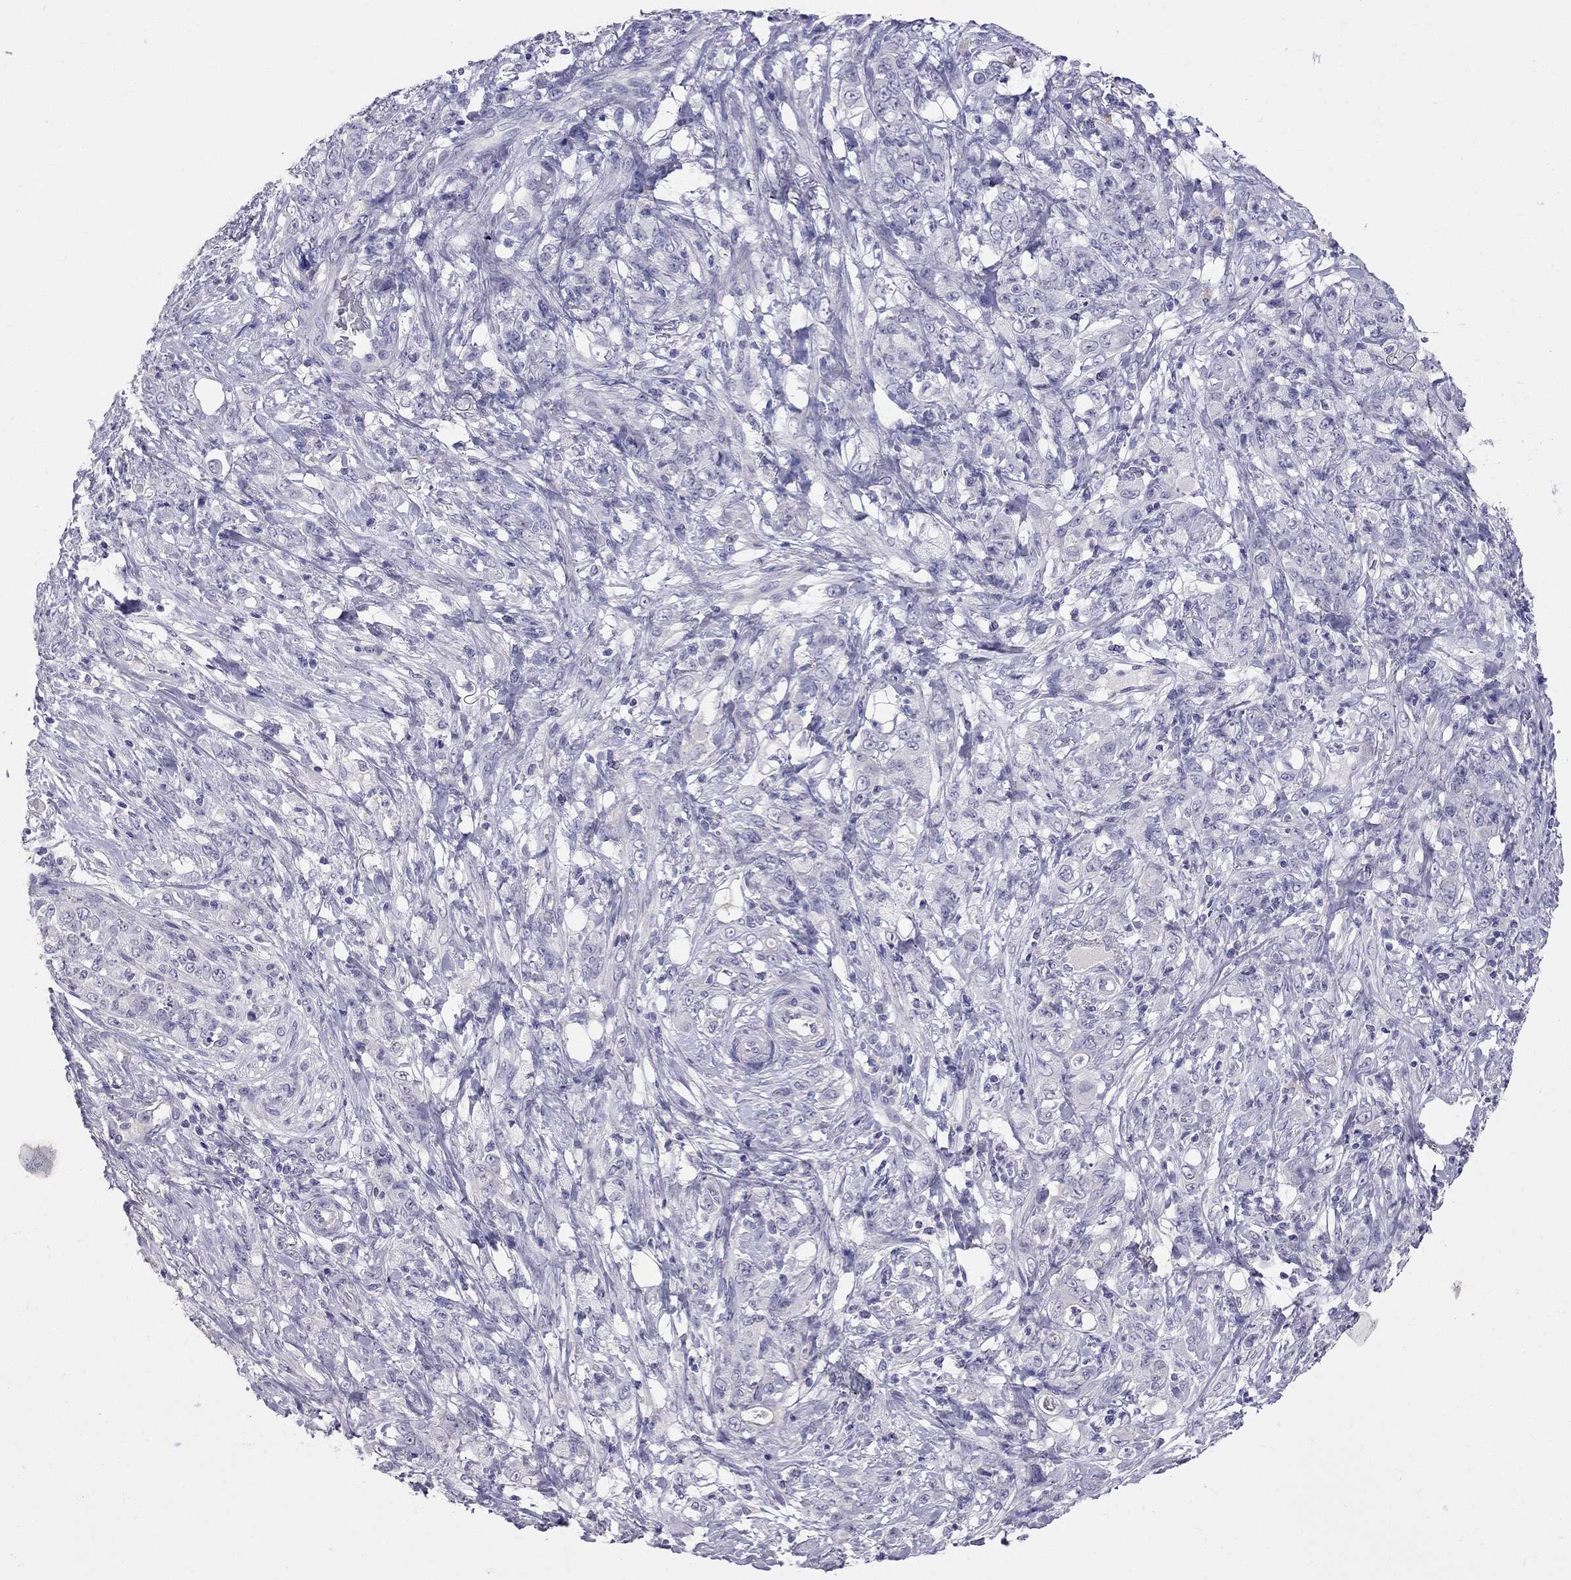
{"staining": {"intensity": "negative", "quantity": "none", "location": "none"}, "tissue": "stomach cancer", "cell_type": "Tumor cells", "image_type": "cancer", "snomed": [{"axis": "morphology", "description": "Adenocarcinoma, NOS"}, {"axis": "topography", "description": "Stomach"}], "caption": "IHC photomicrograph of human stomach adenocarcinoma stained for a protein (brown), which displays no staining in tumor cells.", "gene": "CFAP91", "patient": {"sex": "female", "age": 79}}